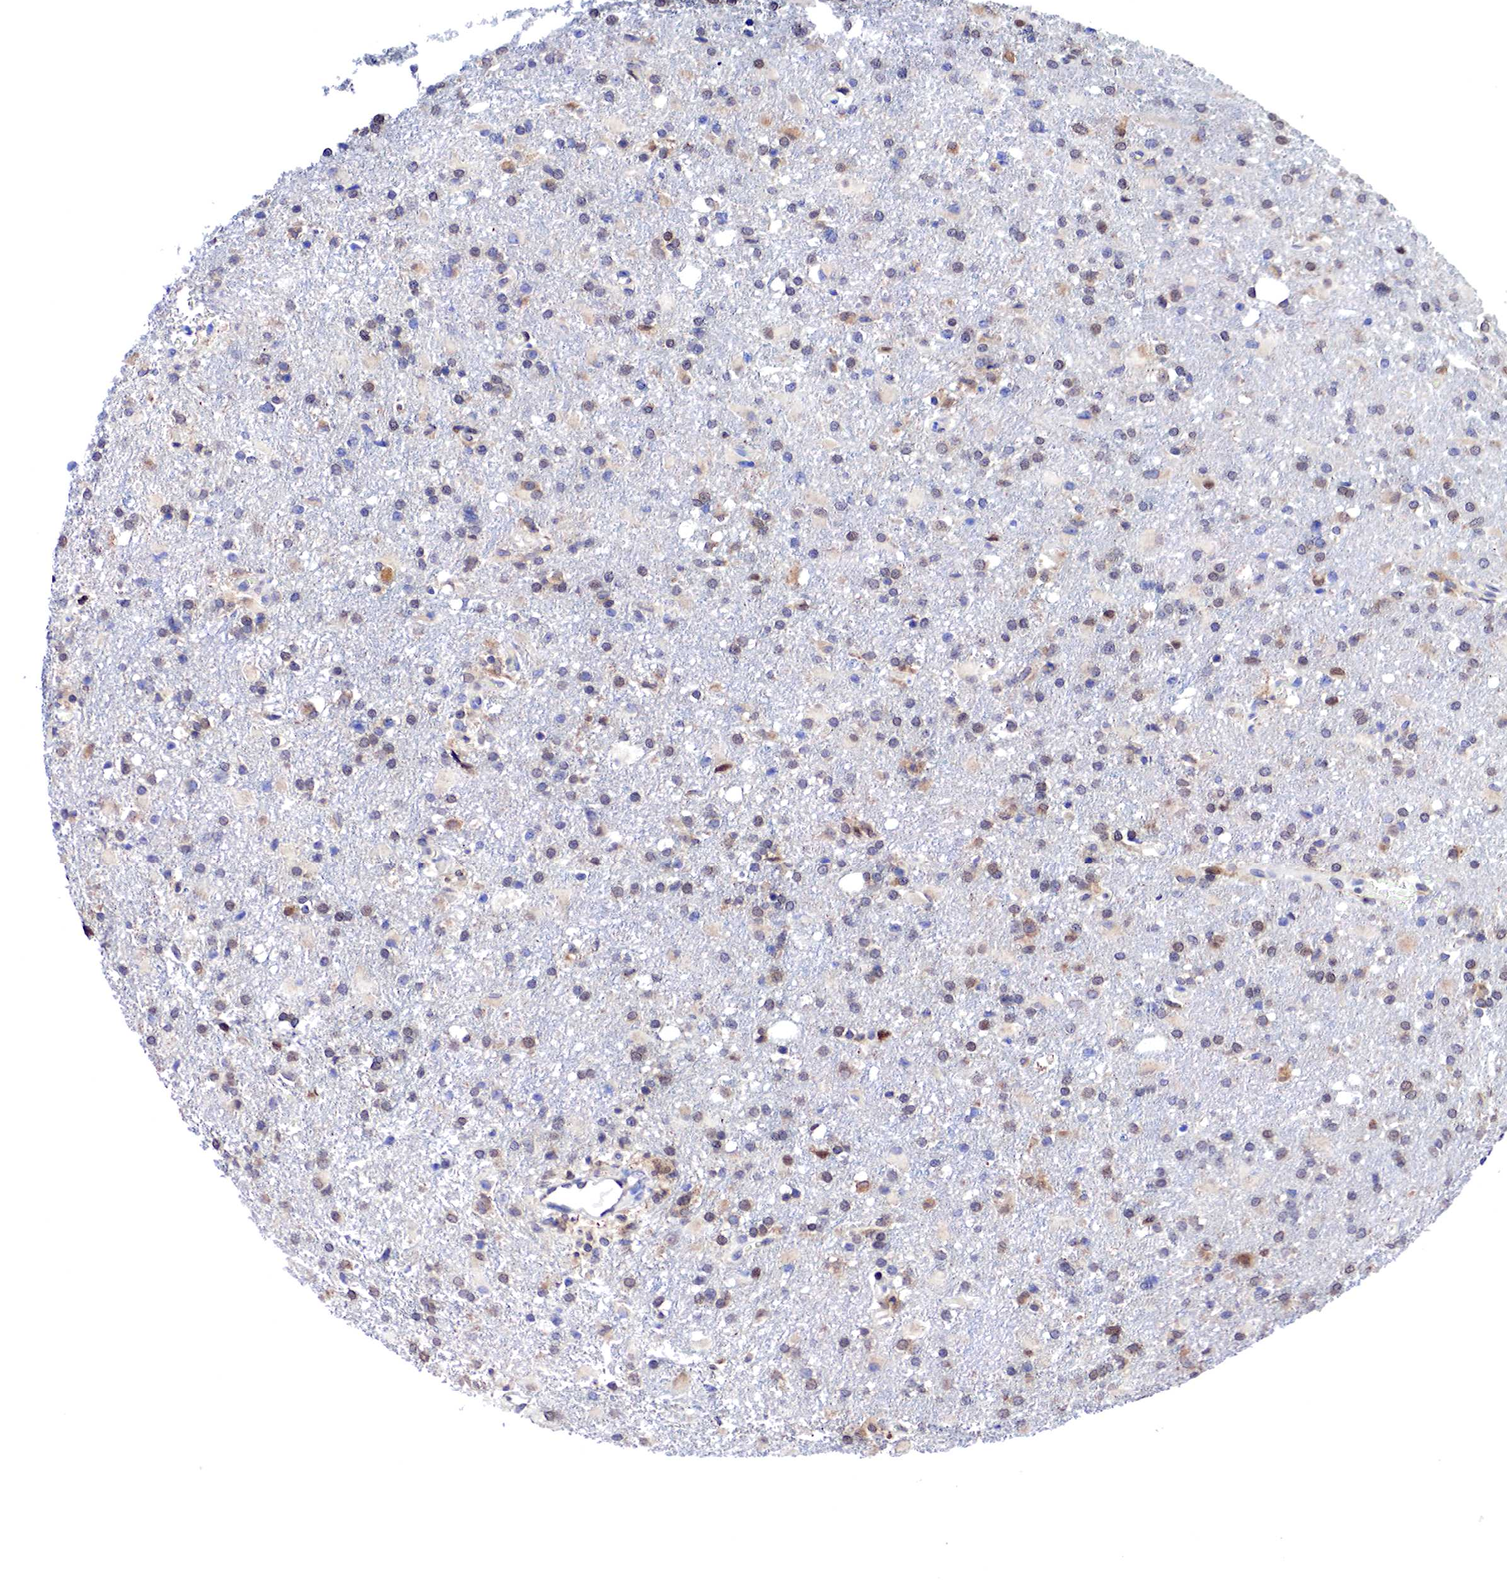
{"staining": {"intensity": "weak", "quantity": "25%-75%", "location": "cytoplasmic/membranous,nuclear"}, "tissue": "glioma", "cell_type": "Tumor cells", "image_type": "cancer", "snomed": [{"axis": "morphology", "description": "Glioma, malignant, High grade"}, {"axis": "topography", "description": "Brain"}], "caption": "IHC staining of high-grade glioma (malignant), which displays low levels of weak cytoplasmic/membranous and nuclear staining in approximately 25%-75% of tumor cells indicating weak cytoplasmic/membranous and nuclear protein expression. The staining was performed using DAB (3,3'-diaminobenzidine) (brown) for protein detection and nuclei were counterstained in hematoxylin (blue).", "gene": "PABIR2", "patient": {"sex": "male", "age": 68}}